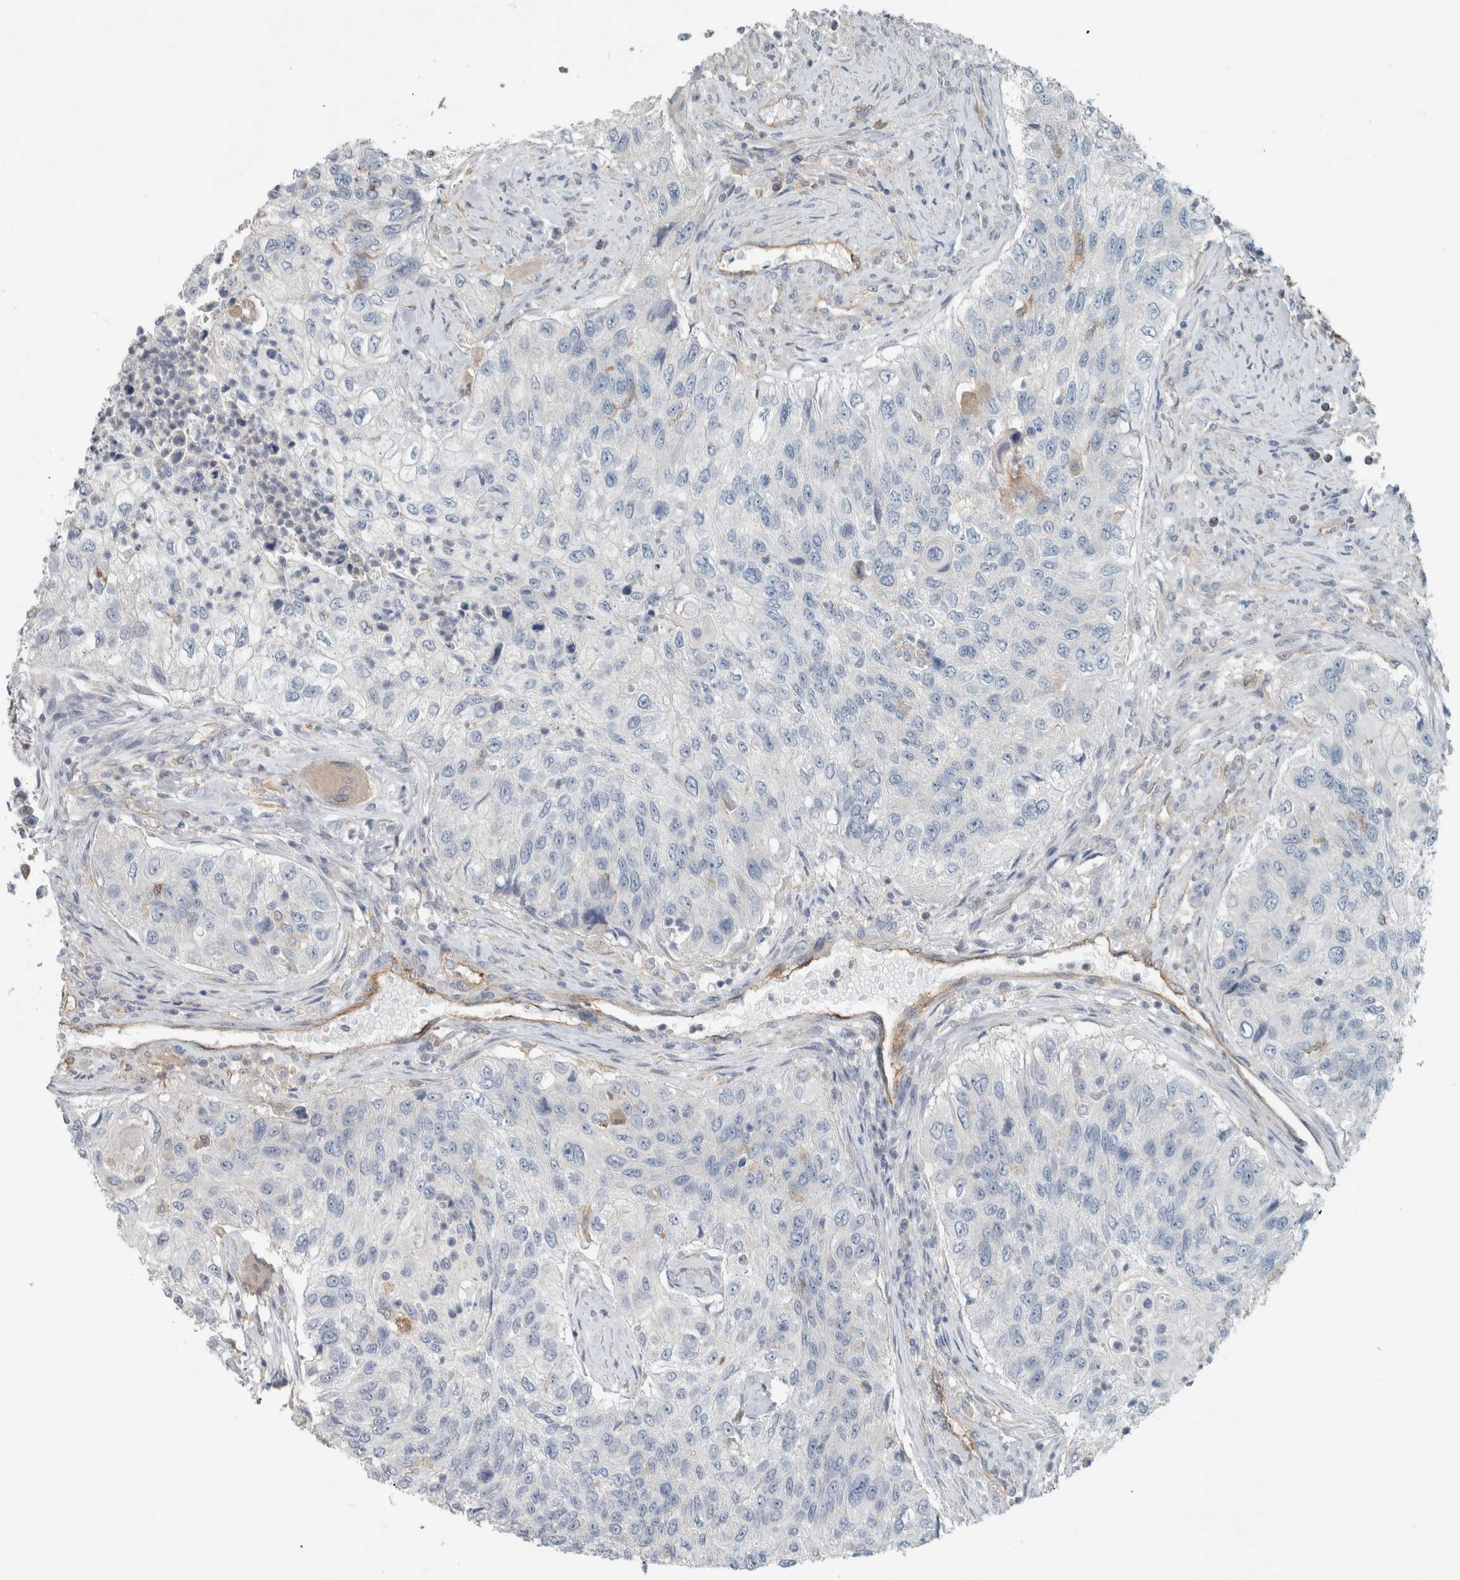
{"staining": {"intensity": "negative", "quantity": "none", "location": "none"}, "tissue": "urothelial cancer", "cell_type": "Tumor cells", "image_type": "cancer", "snomed": [{"axis": "morphology", "description": "Urothelial carcinoma, High grade"}, {"axis": "topography", "description": "Urinary bladder"}], "caption": "Urothelial carcinoma (high-grade) was stained to show a protein in brown. There is no significant positivity in tumor cells.", "gene": "SCIN", "patient": {"sex": "female", "age": 60}}